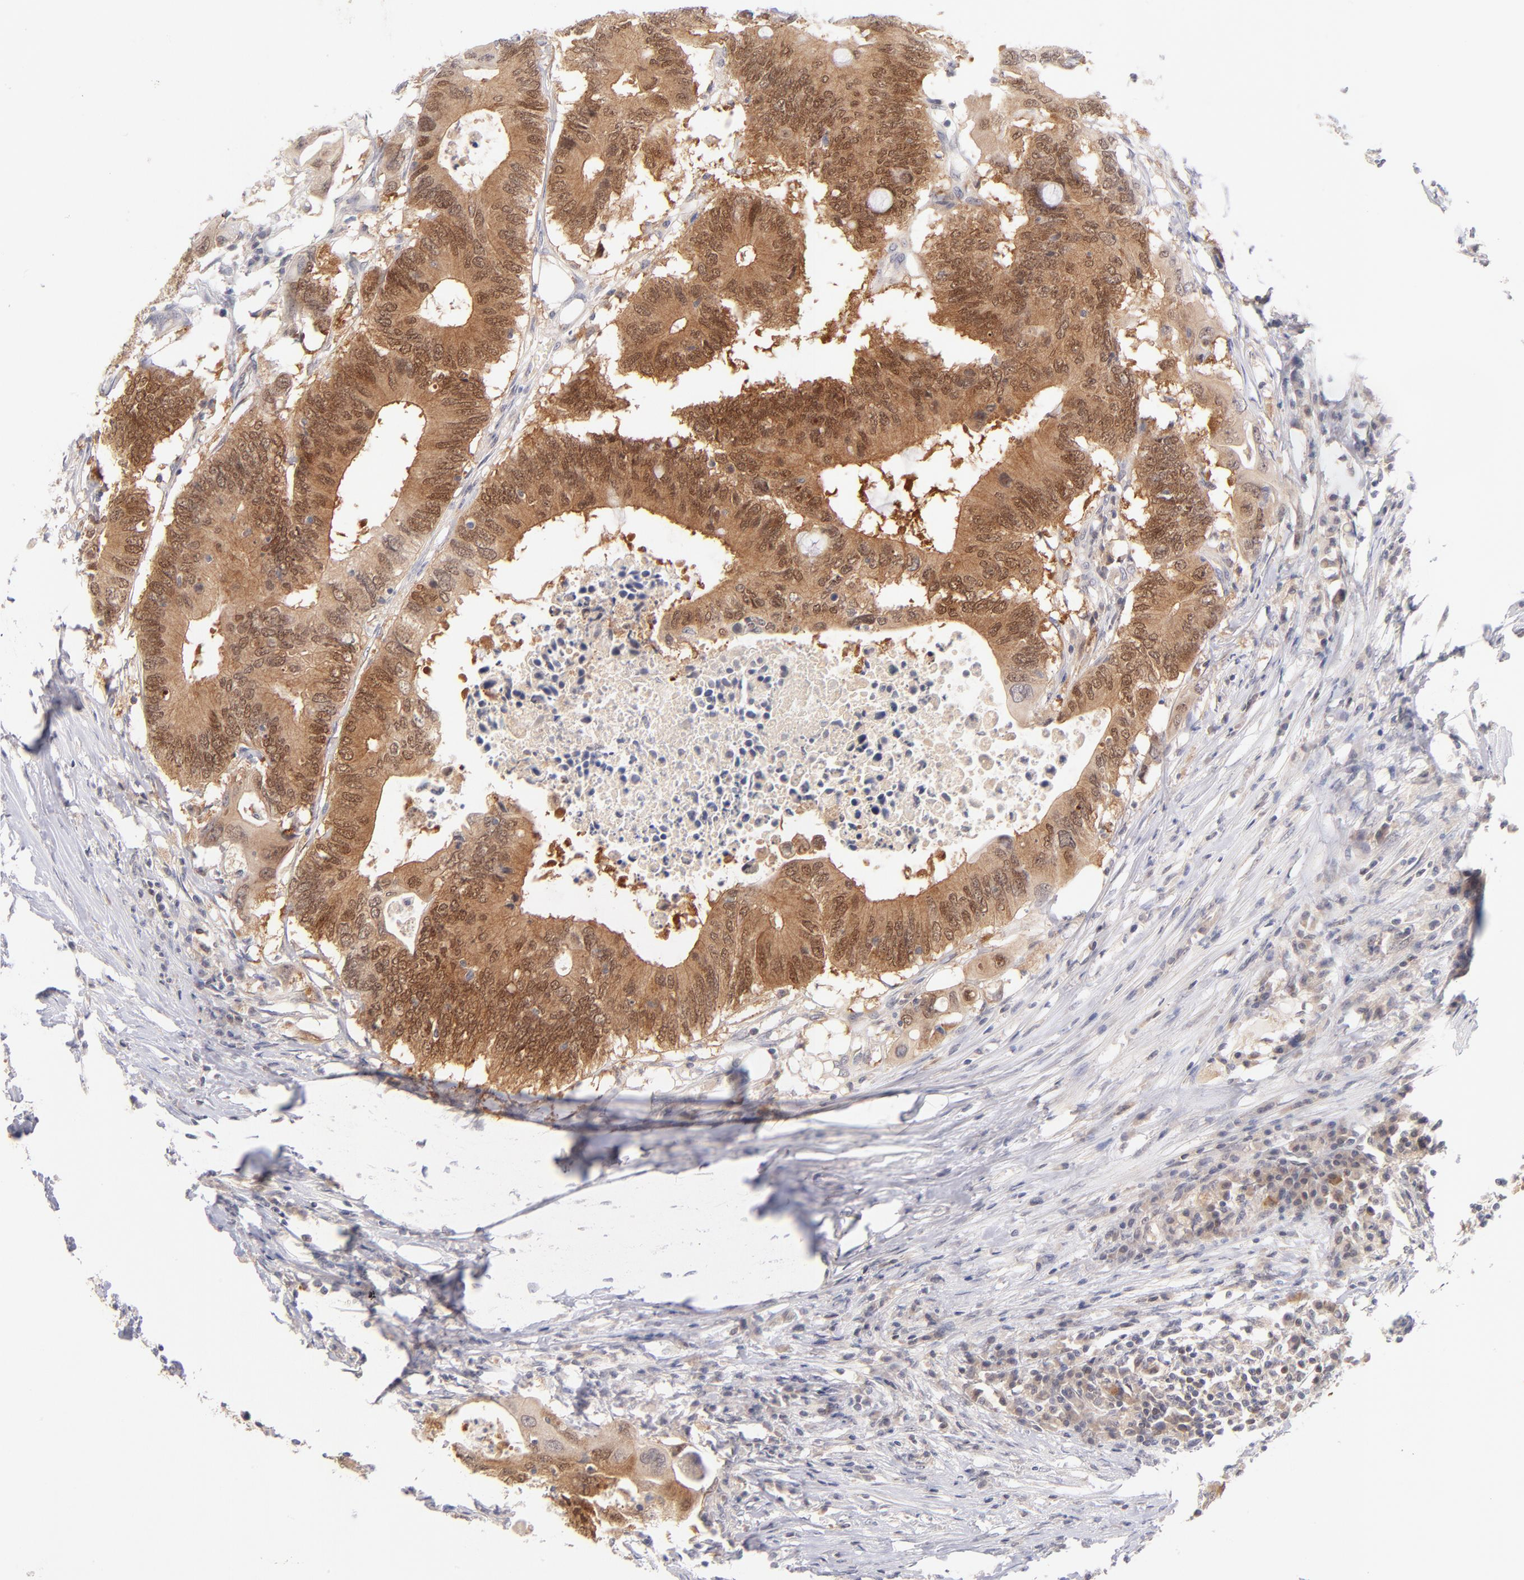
{"staining": {"intensity": "moderate", "quantity": ">75%", "location": "cytoplasmic/membranous,nuclear"}, "tissue": "colorectal cancer", "cell_type": "Tumor cells", "image_type": "cancer", "snomed": [{"axis": "morphology", "description": "Adenocarcinoma, NOS"}, {"axis": "topography", "description": "Colon"}], "caption": "Protein expression analysis of colorectal cancer (adenocarcinoma) exhibits moderate cytoplasmic/membranous and nuclear staining in approximately >75% of tumor cells.", "gene": "CASP6", "patient": {"sex": "male", "age": 71}}